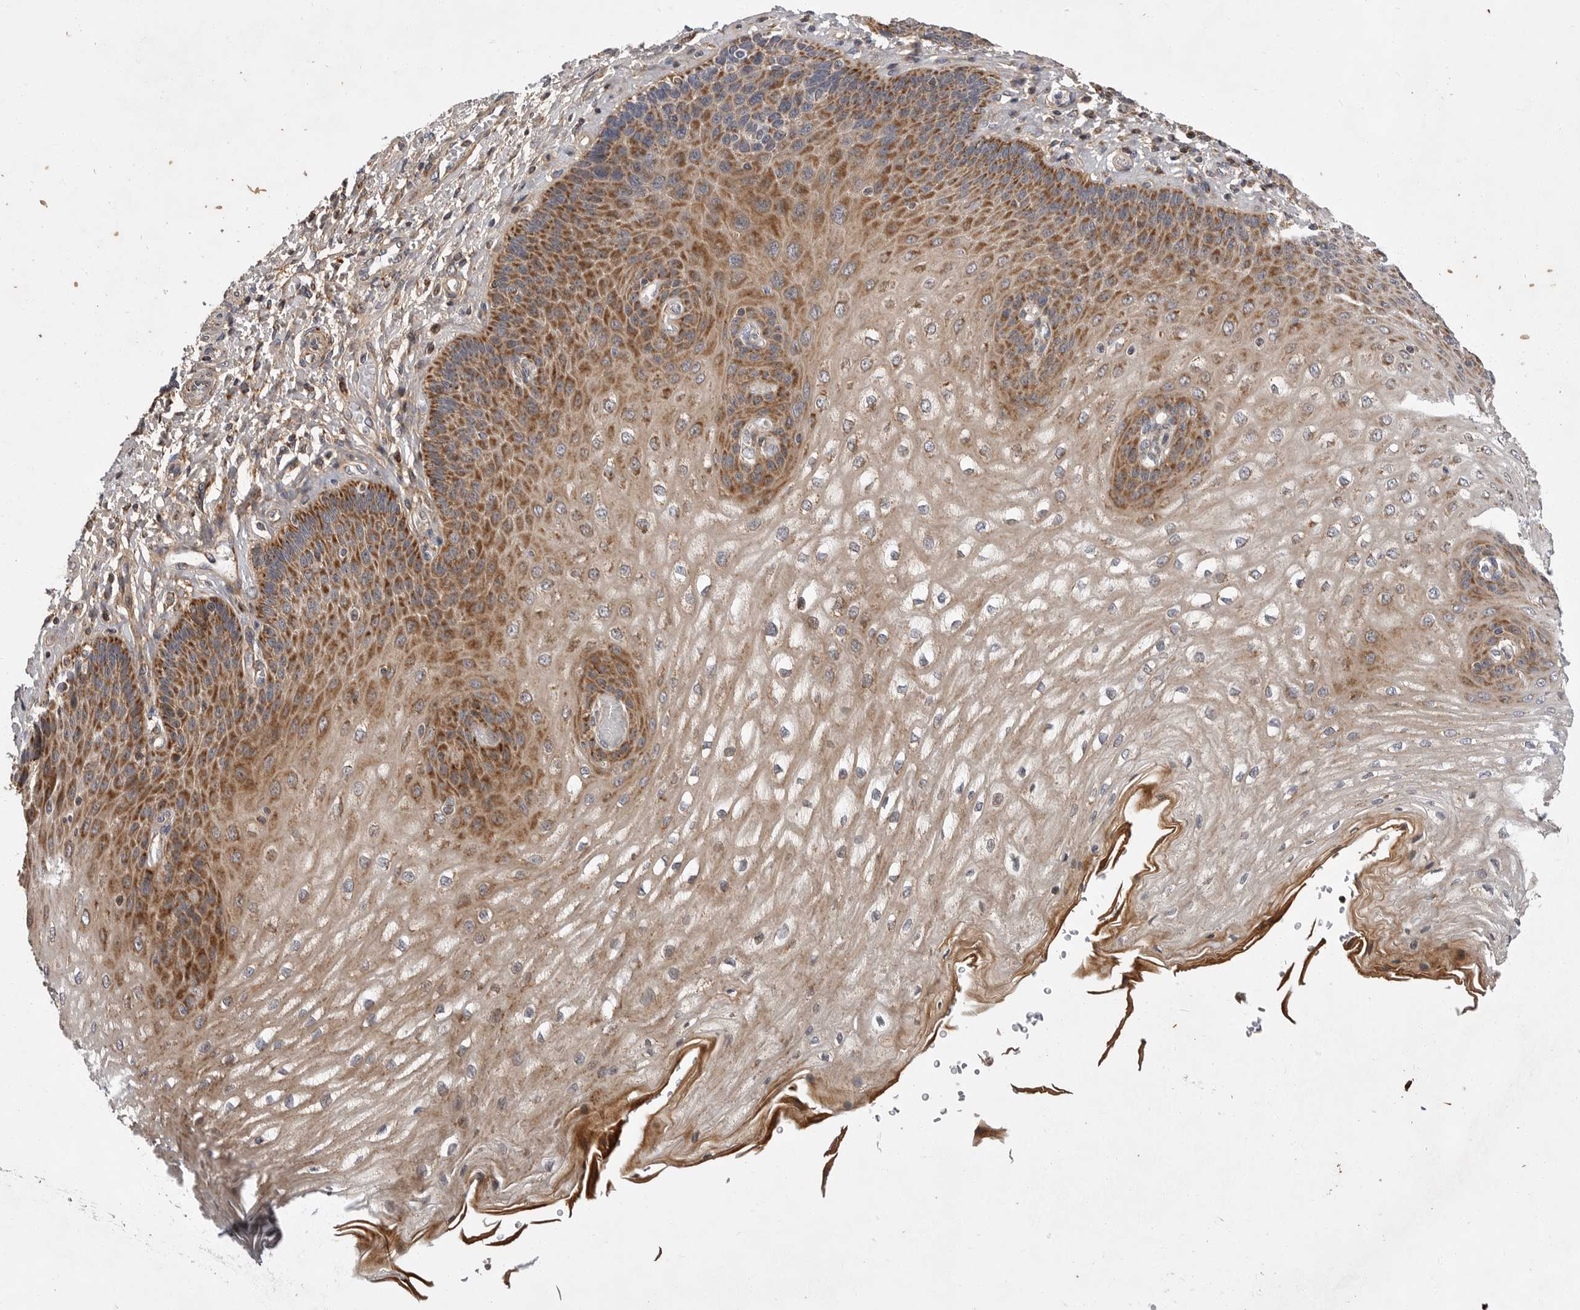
{"staining": {"intensity": "moderate", "quantity": ">75%", "location": "cytoplasmic/membranous"}, "tissue": "esophagus", "cell_type": "Squamous epithelial cells", "image_type": "normal", "snomed": [{"axis": "morphology", "description": "Normal tissue, NOS"}, {"axis": "topography", "description": "Esophagus"}], "caption": "Immunohistochemistry (IHC) image of benign esophagus: human esophagus stained using IHC exhibits medium levels of moderate protein expression localized specifically in the cytoplasmic/membranous of squamous epithelial cells, appearing as a cytoplasmic/membranous brown color.", "gene": "KYAT3", "patient": {"sex": "male", "age": 54}}